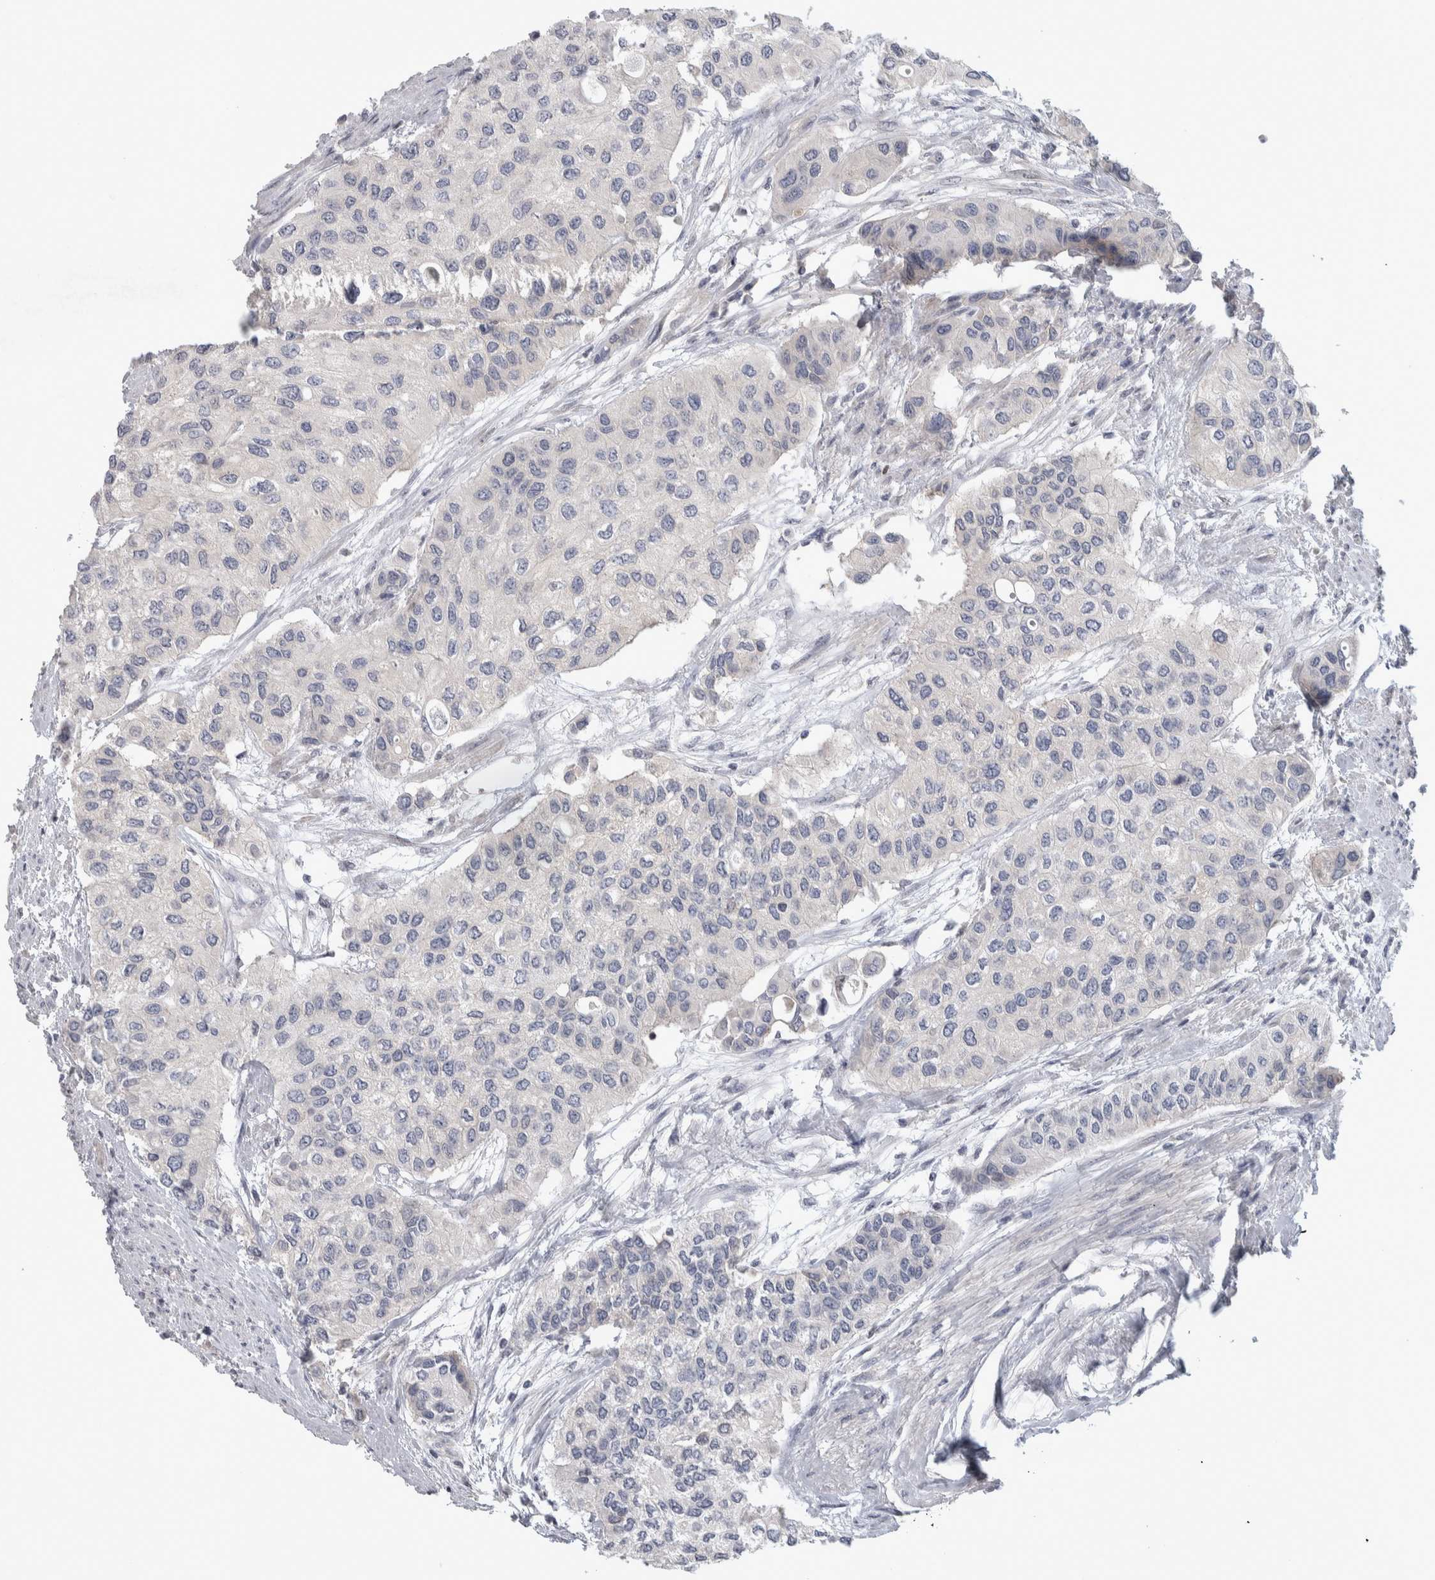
{"staining": {"intensity": "negative", "quantity": "none", "location": "none"}, "tissue": "urothelial cancer", "cell_type": "Tumor cells", "image_type": "cancer", "snomed": [{"axis": "morphology", "description": "Urothelial carcinoma, High grade"}, {"axis": "topography", "description": "Urinary bladder"}], "caption": "Immunohistochemical staining of human urothelial cancer displays no significant expression in tumor cells.", "gene": "NFKB2", "patient": {"sex": "female", "age": 56}}